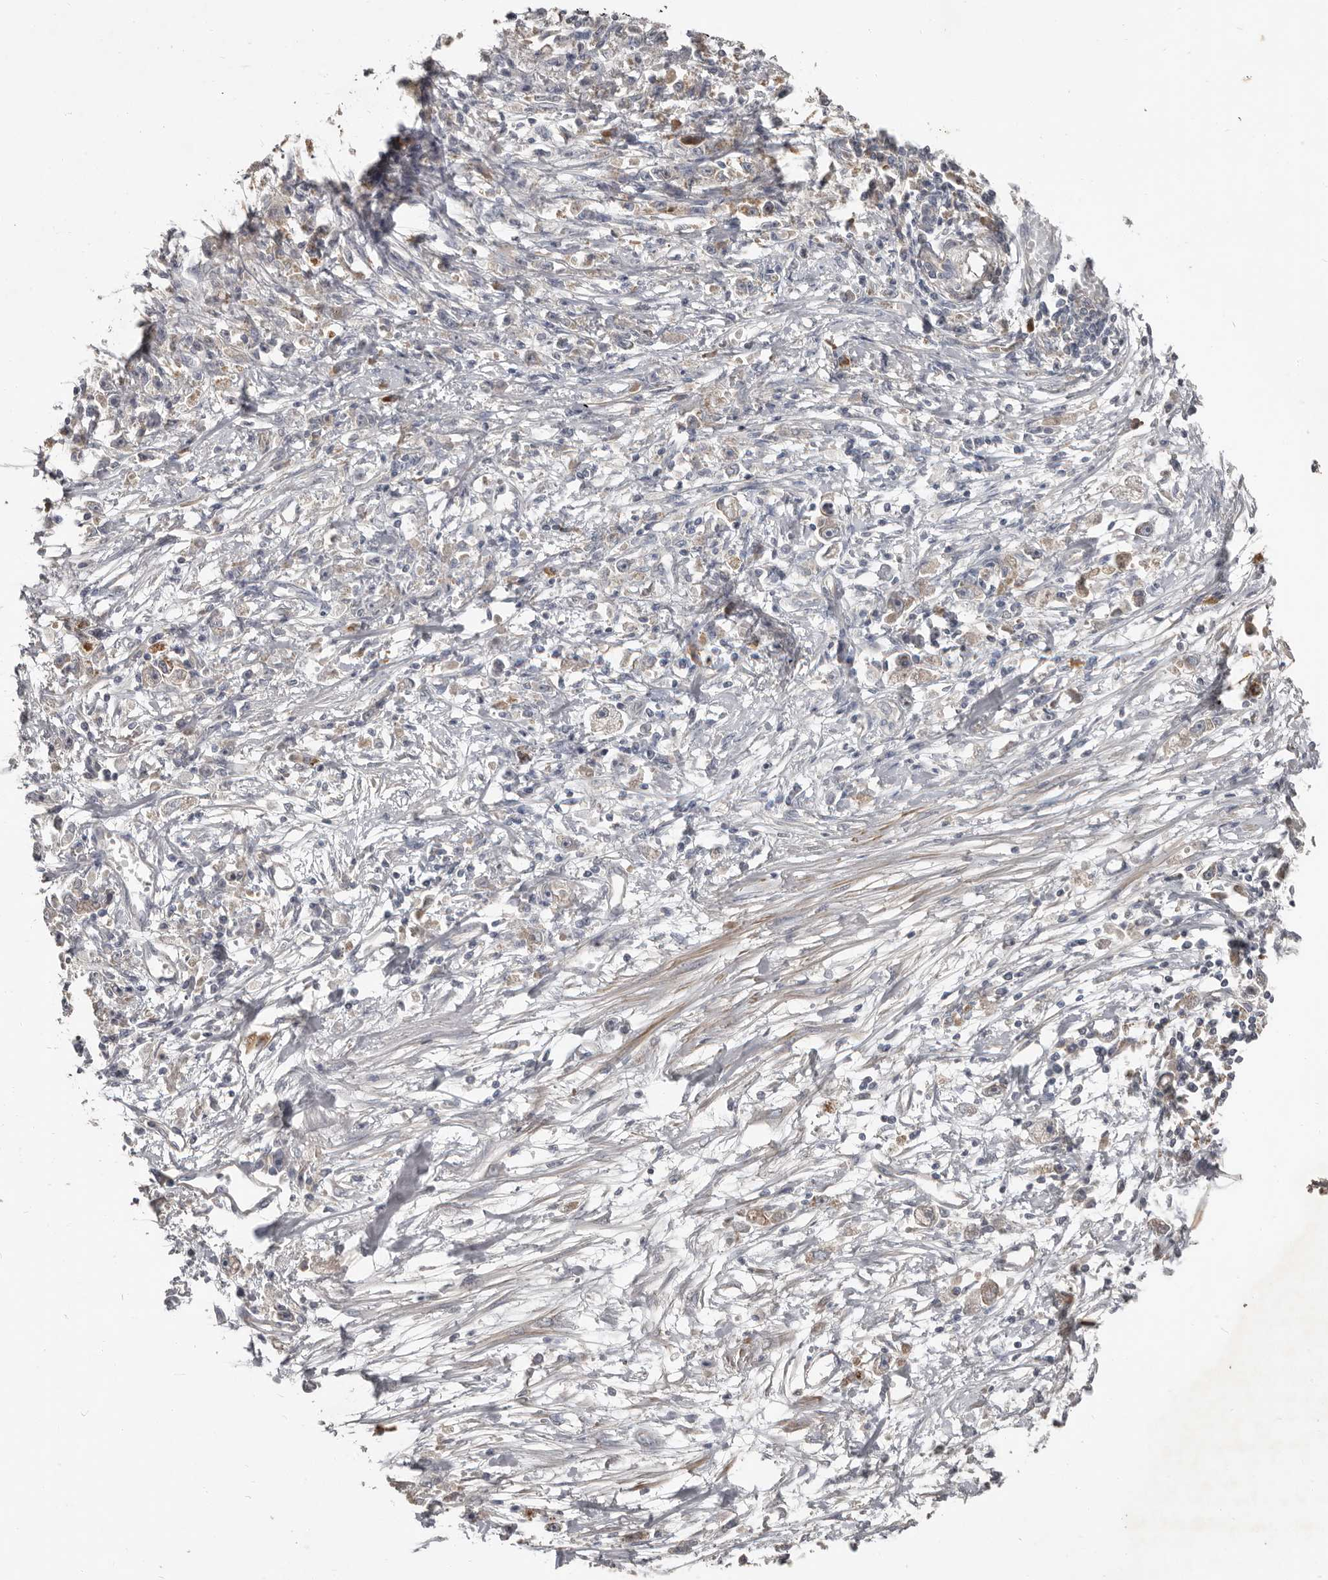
{"staining": {"intensity": "weak", "quantity": "<25%", "location": "cytoplasmic/membranous"}, "tissue": "stomach cancer", "cell_type": "Tumor cells", "image_type": "cancer", "snomed": [{"axis": "morphology", "description": "Adenocarcinoma, NOS"}, {"axis": "topography", "description": "Stomach"}], "caption": "High magnification brightfield microscopy of stomach cancer stained with DAB (brown) and counterstained with hematoxylin (blue): tumor cells show no significant positivity. (Brightfield microscopy of DAB (3,3'-diaminobenzidine) immunohistochemistry at high magnification).", "gene": "AKNAD1", "patient": {"sex": "female", "age": 59}}